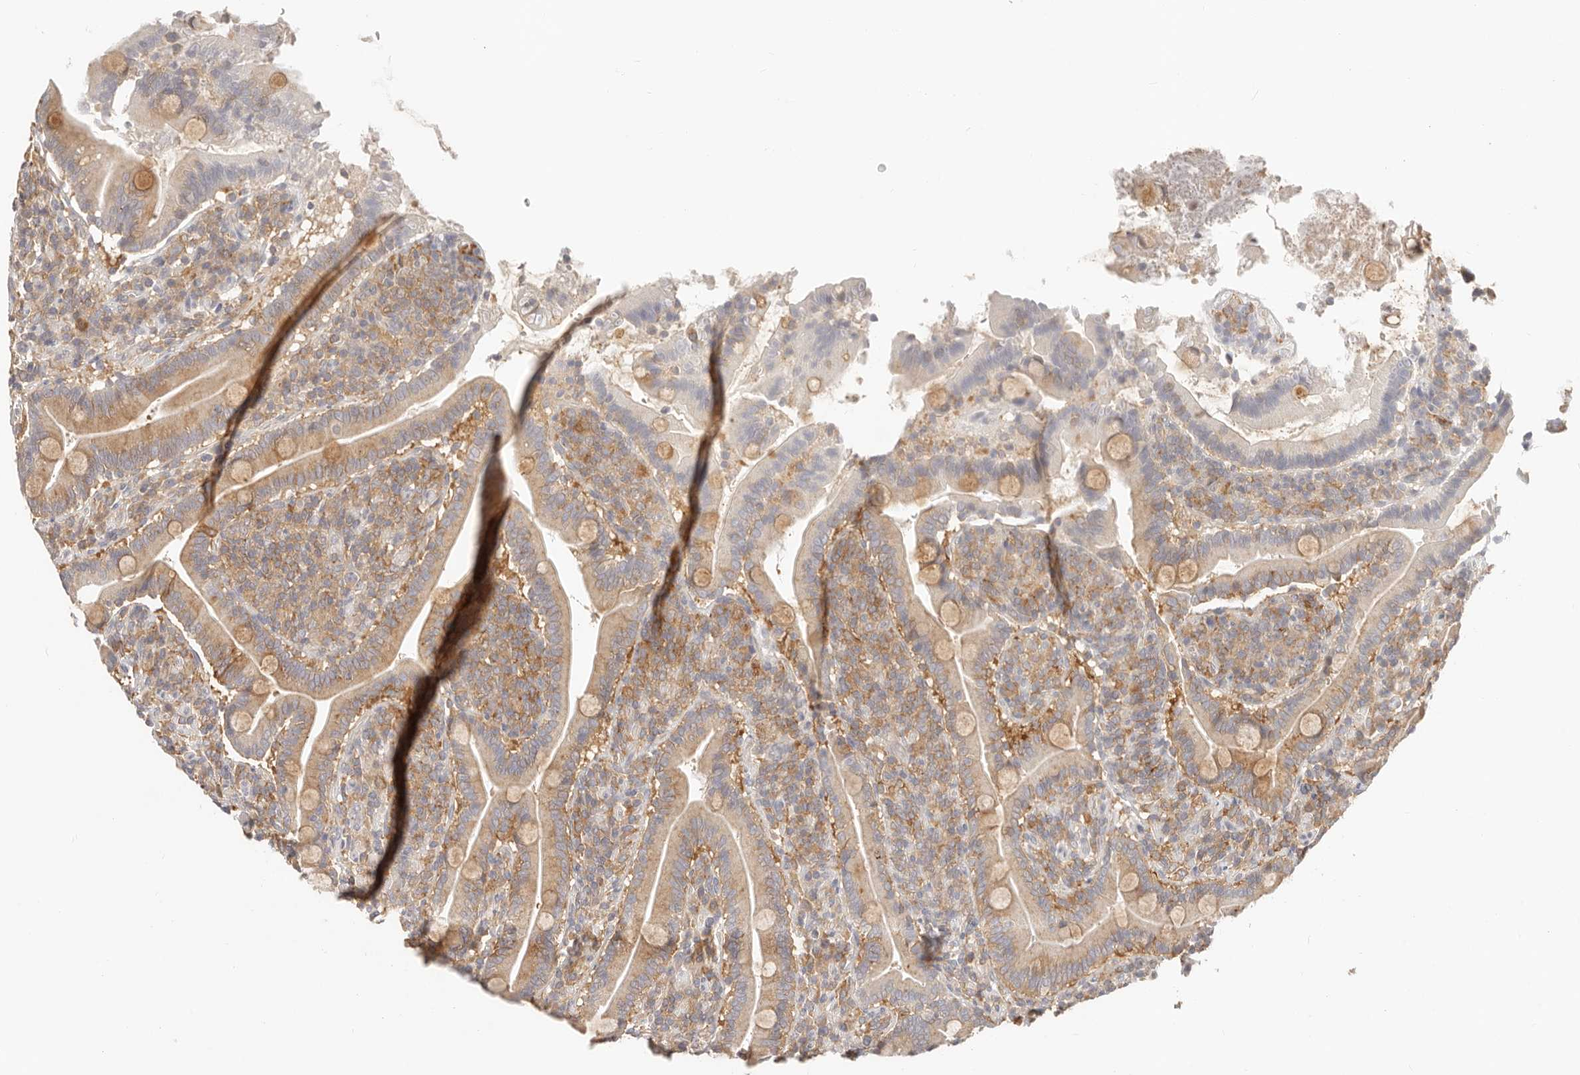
{"staining": {"intensity": "moderate", "quantity": ">75%", "location": "cytoplasmic/membranous"}, "tissue": "duodenum", "cell_type": "Glandular cells", "image_type": "normal", "snomed": [{"axis": "morphology", "description": "Normal tissue, NOS"}, {"axis": "topography", "description": "Duodenum"}], "caption": "This is an image of IHC staining of normal duodenum, which shows moderate expression in the cytoplasmic/membranous of glandular cells.", "gene": "DTNBP1", "patient": {"sex": "male", "age": 35}}